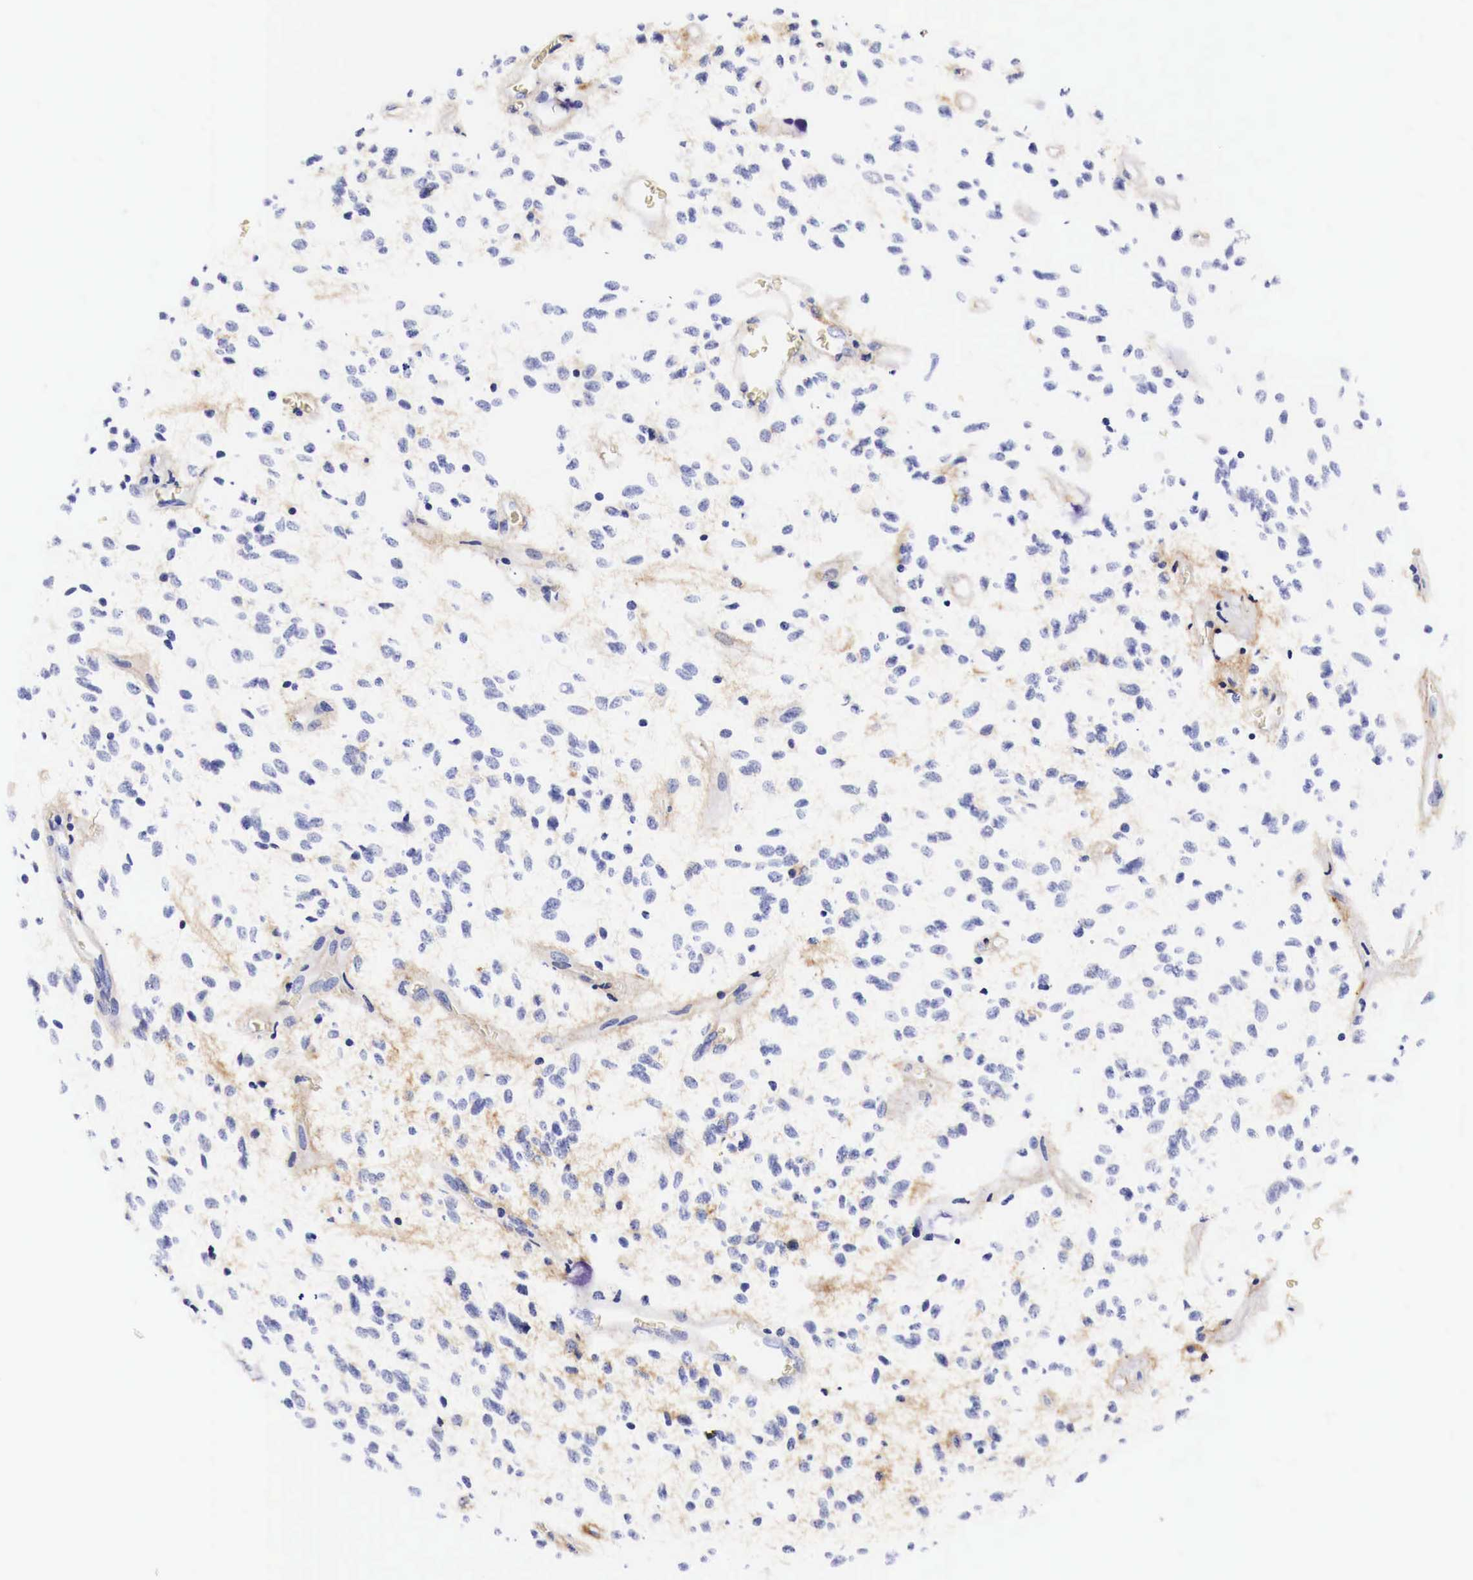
{"staining": {"intensity": "weak", "quantity": "25%-75%", "location": "cytoplasmic/membranous"}, "tissue": "glioma", "cell_type": "Tumor cells", "image_type": "cancer", "snomed": [{"axis": "morphology", "description": "Glioma, malignant, Low grade"}, {"axis": "topography", "description": "Brain"}], "caption": "Approximately 25%-75% of tumor cells in glioma show weak cytoplasmic/membranous protein positivity as visualized by brown immunohistochemical staining.", "gene": "EGFR", "patient": {"sex": "female", "age": 15}}